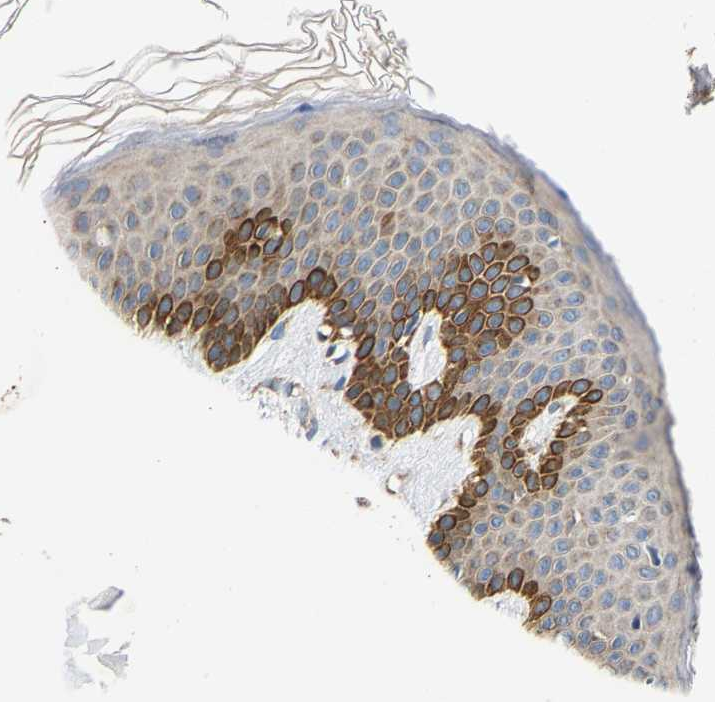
{"staining": {"intensity": "moderate", "quantity": "25%-75%", "location": "cytoplasmic/membranous"}, "tissue": "skin", "cell_type": "Keratinocytes", "image_type": "normal", "snomed": [{"axis": "morphology", "description": "Normal tissue, NOS"}, {"axis": "topography", "description": "Skin"}], "caption": "This histopathology image demonstrates IHC staining of normal human skin, with medium moderate cytoplasmic/membranous positivity in about 25%-75% of keratinocytes.", "gene": "TMEM168", "patient": {"sex": "male", "age": 41}}